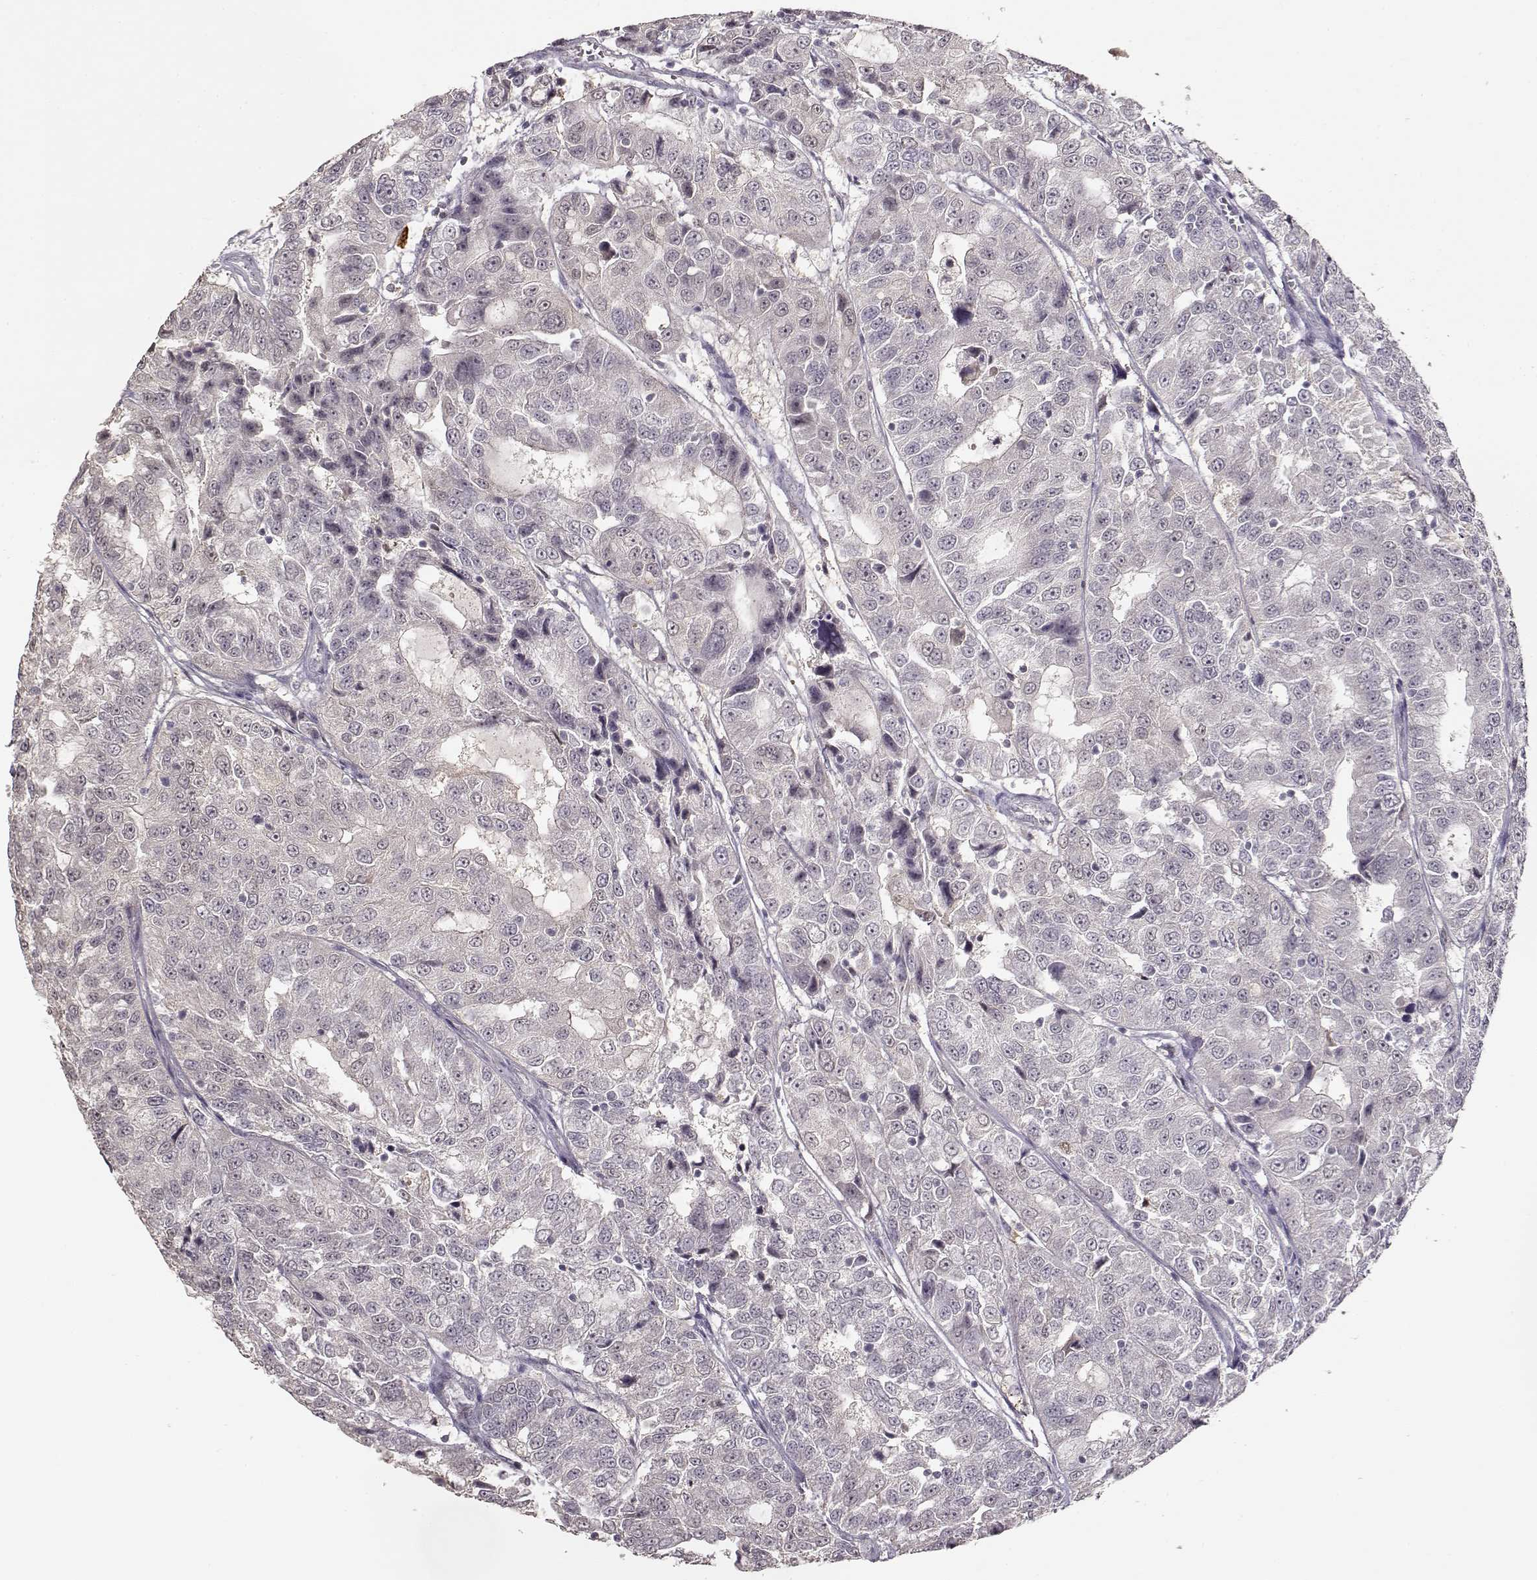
{"staining": {"intensity": "negative", "quantity": "none", "location": "none"}, "tissue": "urothelial cancer", "cell_type": "Tumor cells", "image_type": "cancer", "snomed": [{"axis": "morphology", "description": "Urothelial carcinoma, NOS"}, {"axis": "morphology", "description": "Urothelial carcinoma, High grade"}, {"axis": "topography", "description": "Urinary bladder"}], "caption": "Human urothelial carcinoma (high-grade) stained for a protein using immunohistochemistry shows no positivity in tumor cells.", "gene": "S100B", "patient": {"sex": "female", "age": 73}}